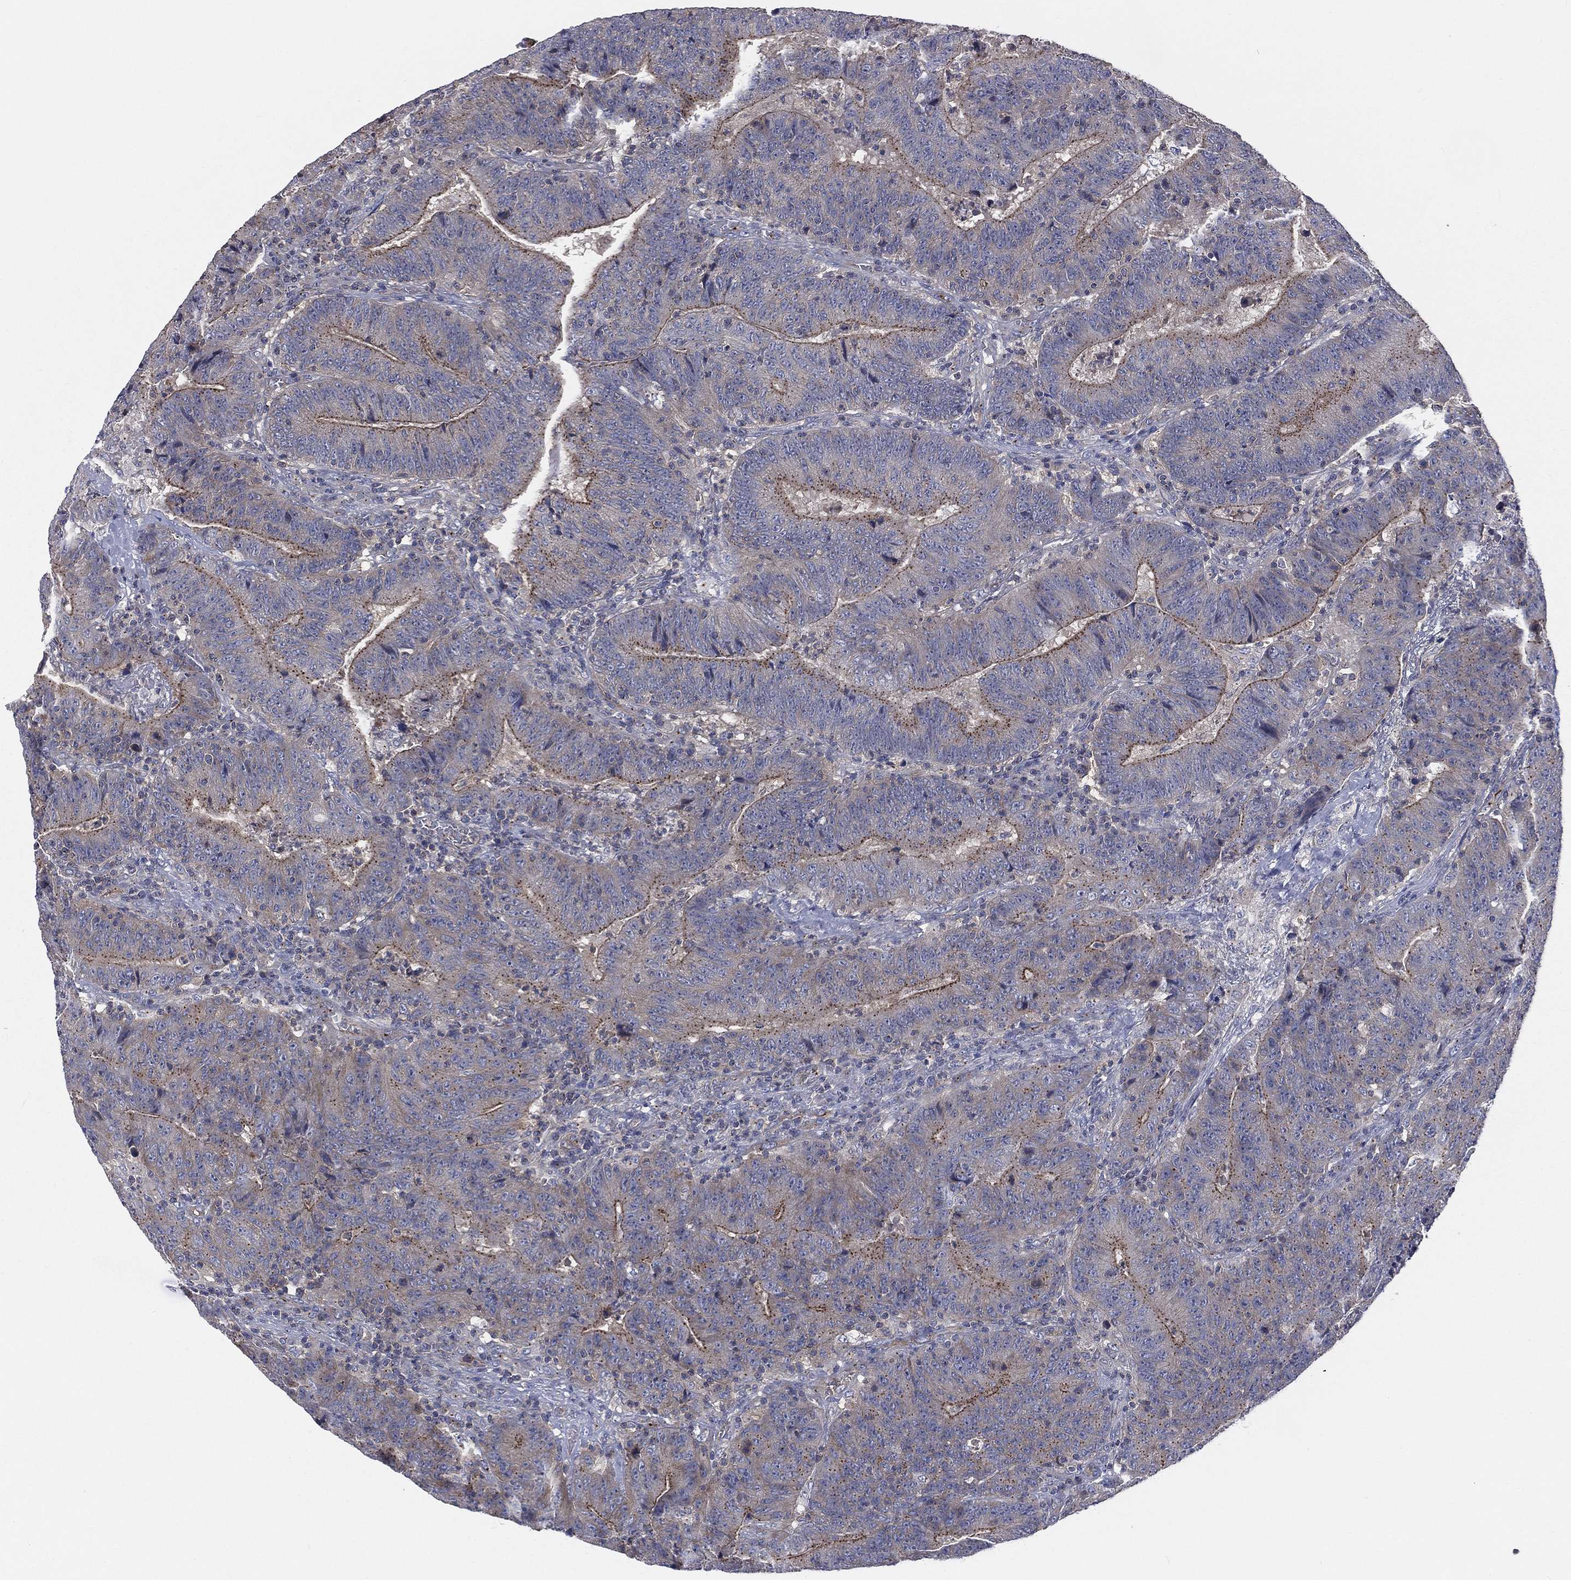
{"staining": {"intensity": "moderate", "quantity": "<25%", "location": "cytoplasmic/membranous"}, "tissue": "colorectal cancer", "cell_type": "Tumor cells", "image_type": "cancer", "snomed": [{"axis": "morphology", "description": "Adenocarcinoma, NOS"}, {"axis": "topography", "description": "Colon"}], "caption": "Colorectal adenocarcinoma stained for a protein (brown) reveals moderate cytoplasmic/membranous positive expression in about <25% of tumor cells.", "gene": "CROCC", "patient": {"sex": "female", "age": 75}}